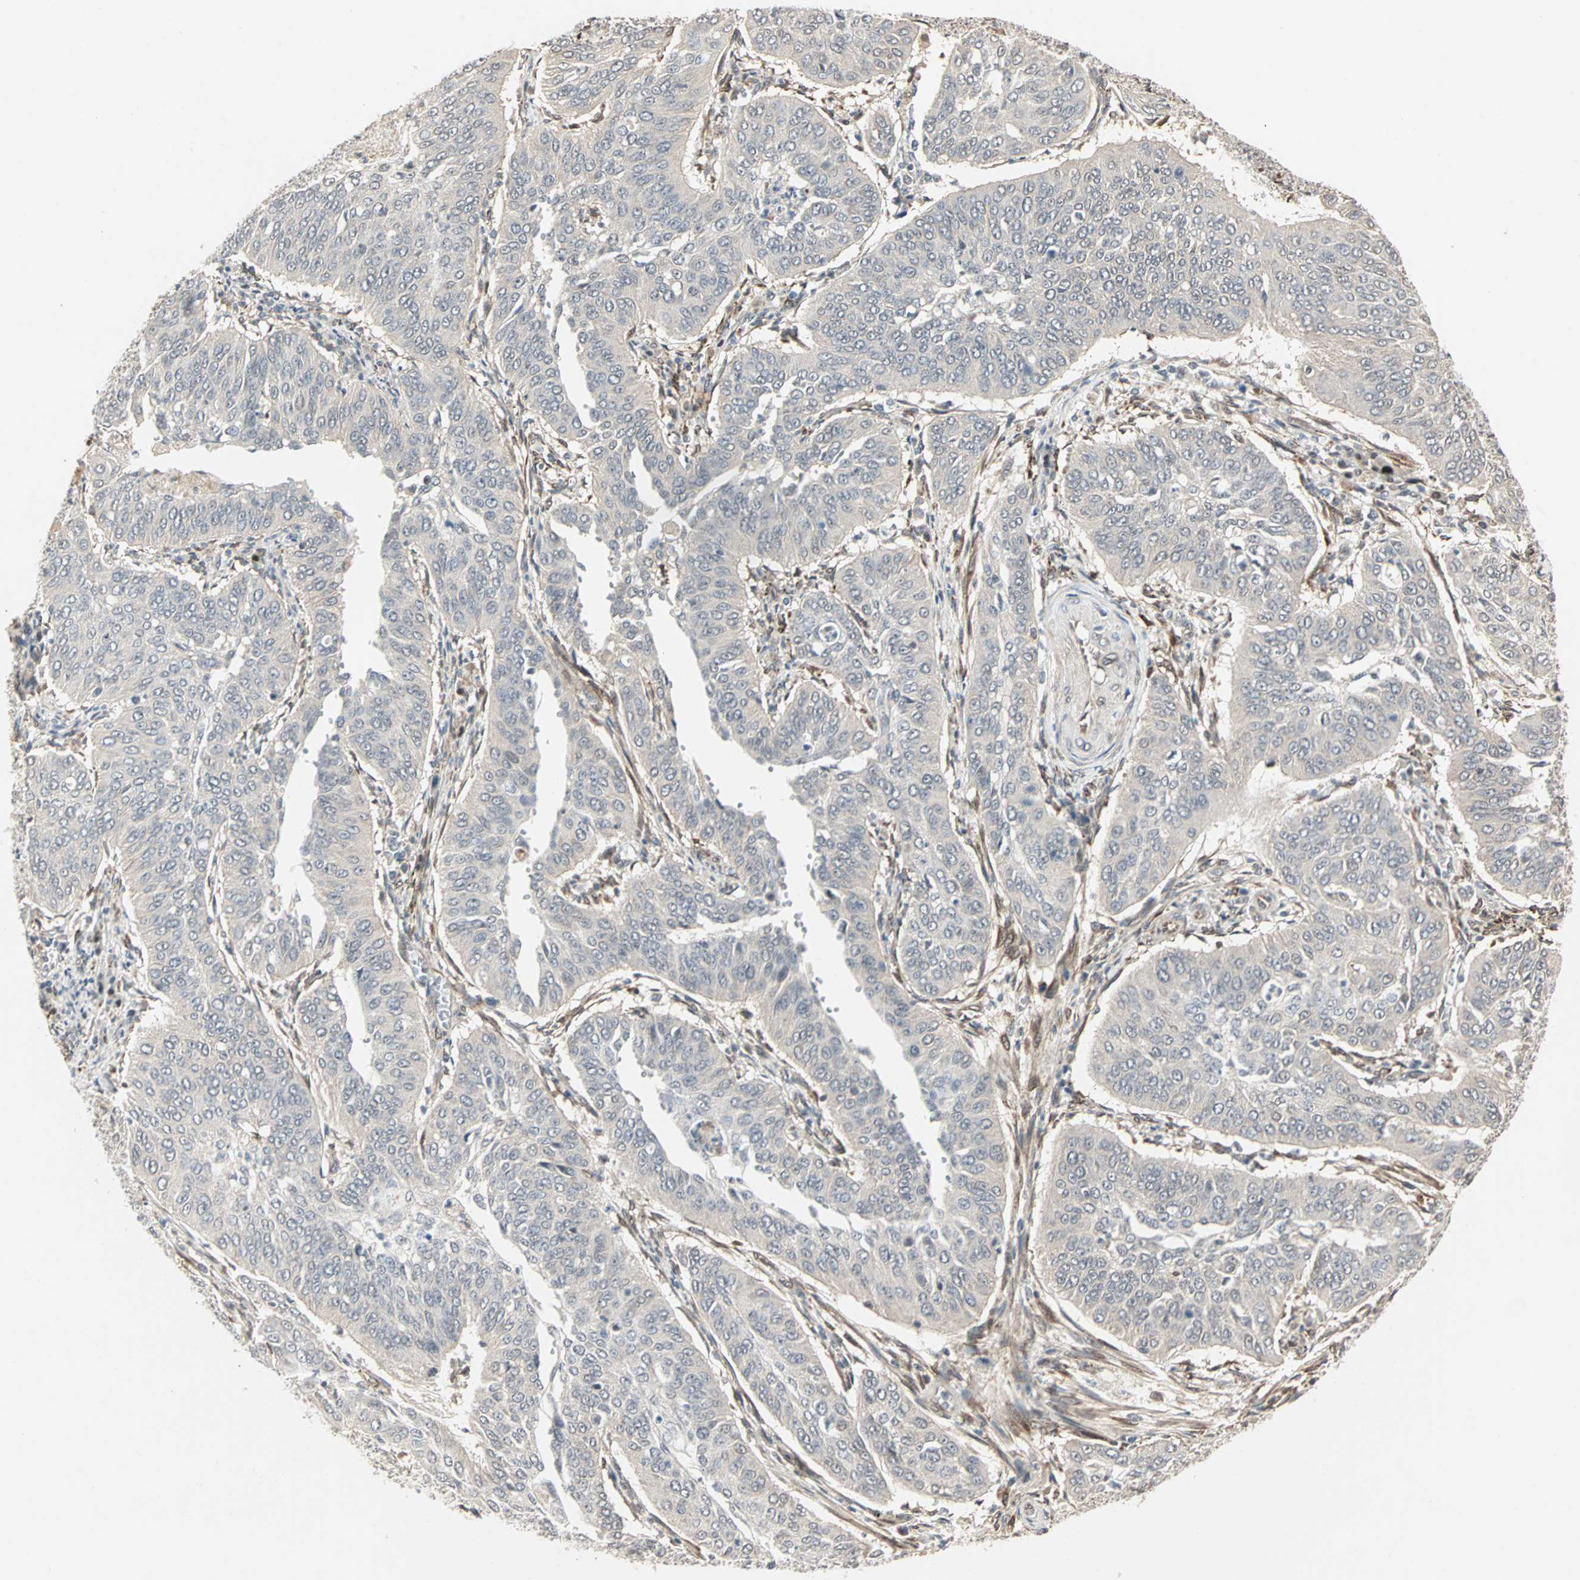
{"staining": {"intensity": "negative", "quantity": "none", "location": "none"}, "tissue": "cervical cancer", "cell_type": "Tumor cells", "image_type": "cancer", "snomed": [{"axis": "morphology", "description": "Normal tissue, NOS"}, {"axis": "morphology", "description": "Squamous cell carcinoma, NOS"}, {"axis": "topography", "description": "Cervix"}], "caption": "Squamous cell carcinoma (cervical) was stained to show a protein in brown. There is no significant expression in tumor cells. (DAB (3,3'-diaminobenzidine) immunohistochemistry (IHC) with hematoxylin counter stain).", "gene": "TRPV4", "patient": {"sex": "female", "age": 39}}